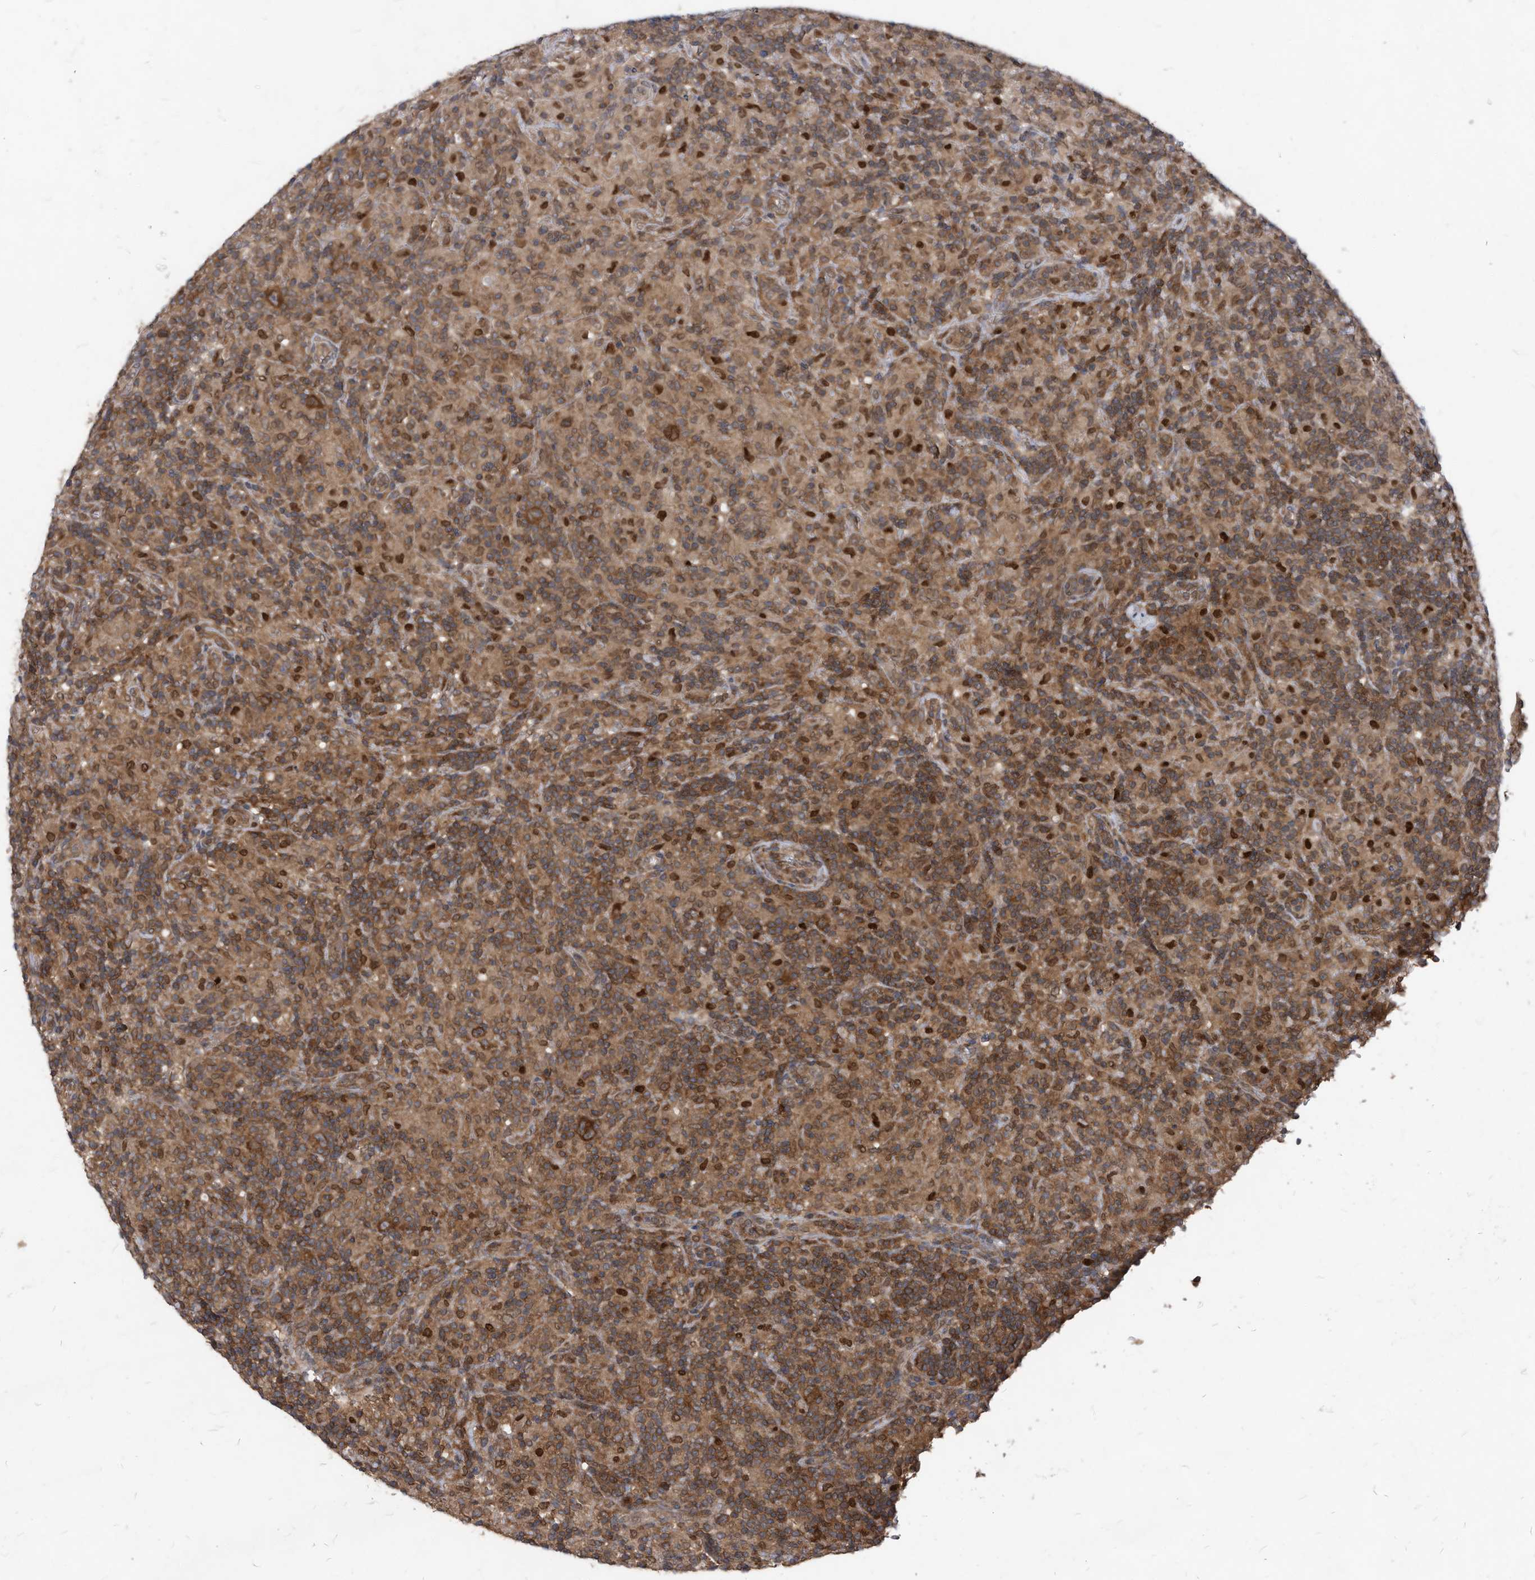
{"staining": {"intensity": "moderate", "quantity": ">75%", "location": "cytoplasmic/membranous"}, "tissue": "lymphoma", "cell_type": "Tumor cells", "image_type": "cancer", "snomed": [{"axis": "morphology", "description": "Hodgkin's disease, NOS"}, {"axis": "topography", "description": "Lymph node"}], "caption": "High-power microscopy captured an immunohistochemistry image of Hodgkin's disease, revealing moderate cytoplasmic/membranous expression in approximately >75% of tumor cells.", "gene": "KPNB1", "patient": {"sex": "male", "age": 70}}